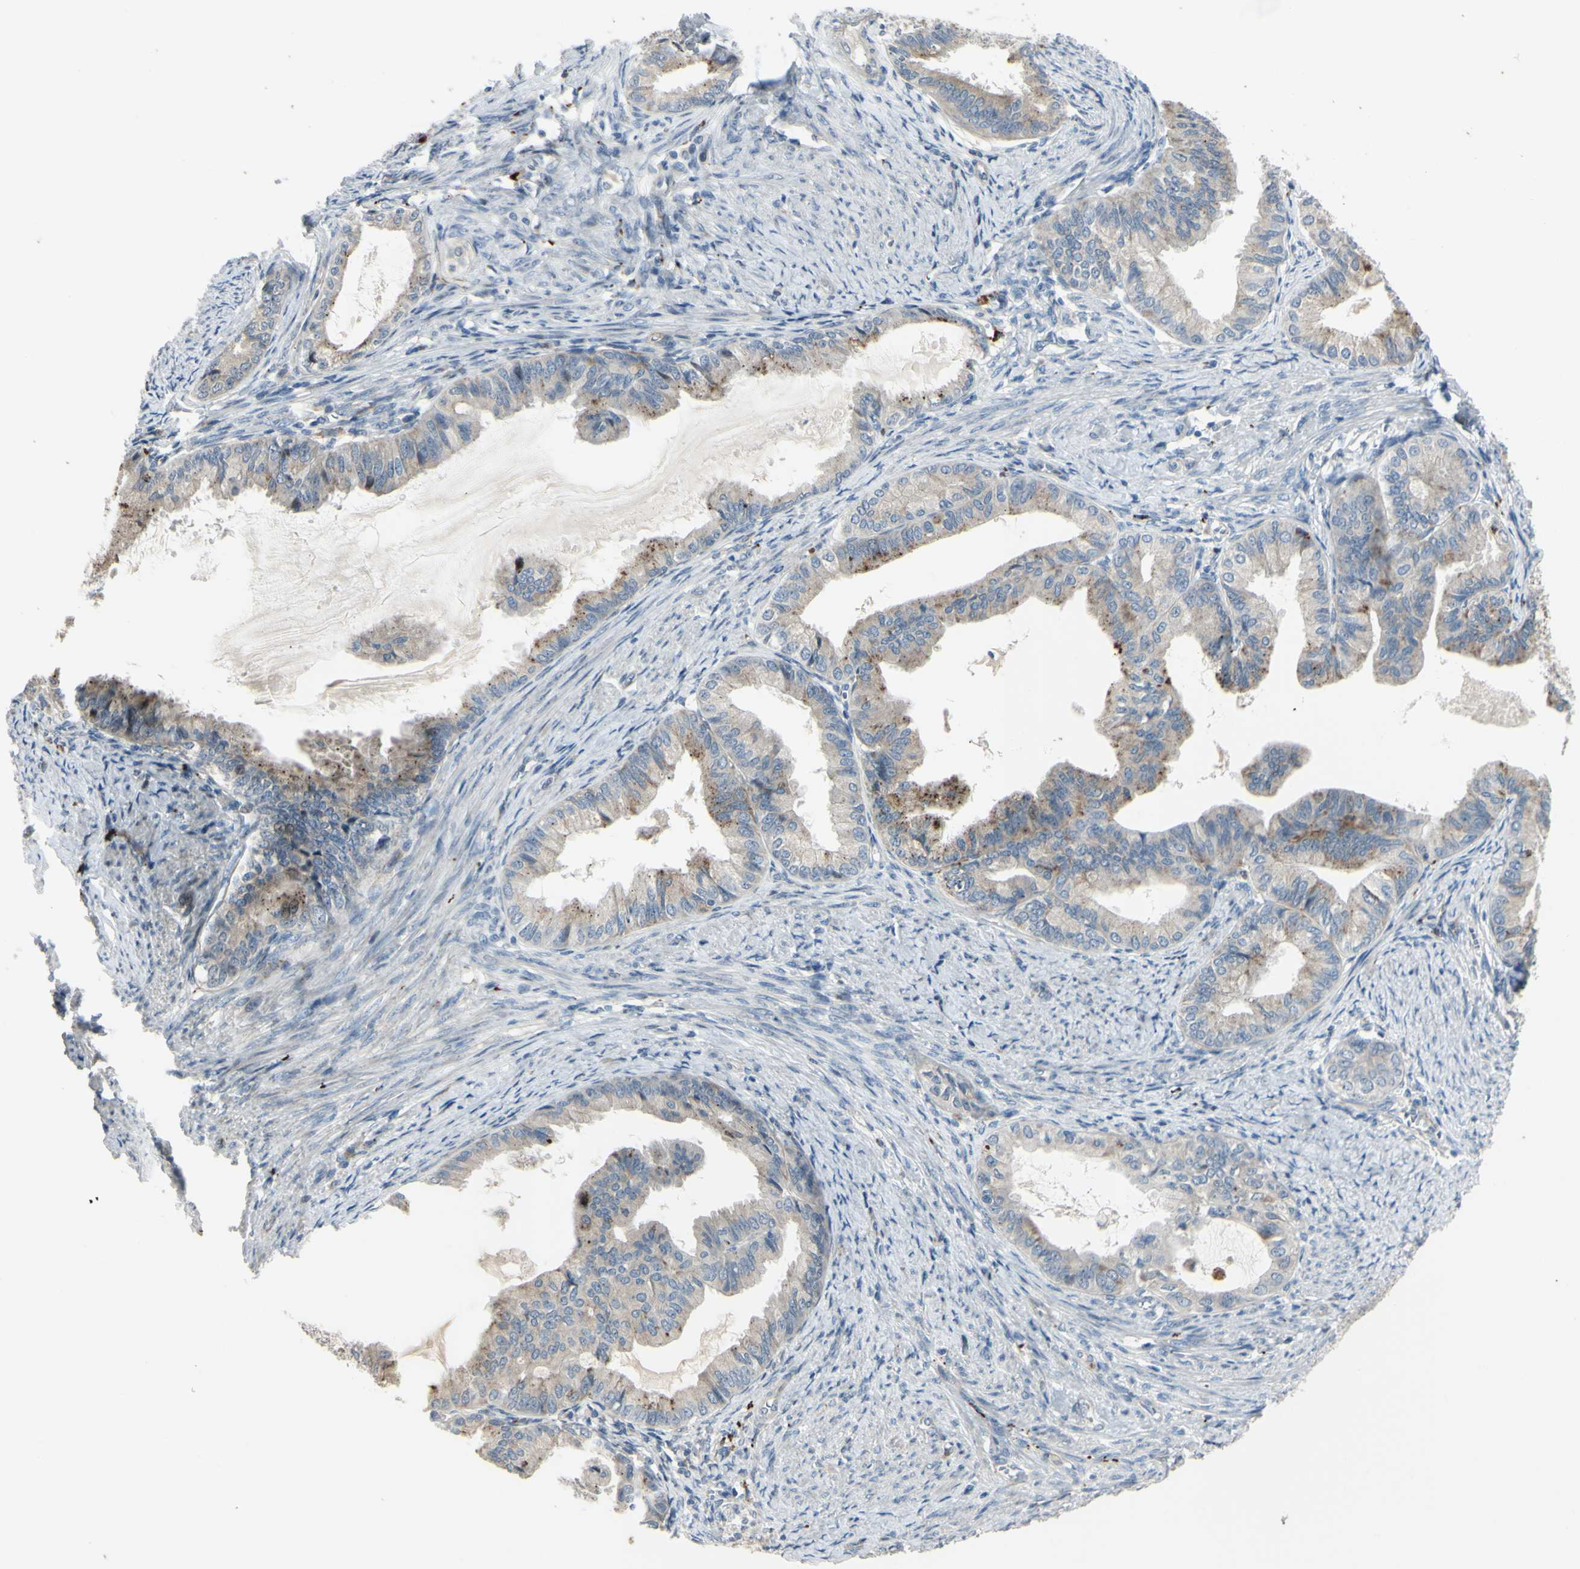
{"staining": {"intensity": "weak", "quantity": "25%-75%", "location": "cytoplasmic/membranous"}, "tissue": "endometrial cancer", "cell_type": "Tumor cells", "image_type": "cancer", "snomed": [{"axis": "morphology", "description": "Adenocarcinoma, NOS"}, {"axis": "topography", "description": "Endometrium"}], "caption": "An image showing weak cytoplasmic/membranous staining in approximately 25%-75% of tumor cells in adenocarcinoma (endometrial), as visualized by brown immunohistochemical staining.", "gene": "NDFIP1", "patient": {"sex": "female", "age": 86}}